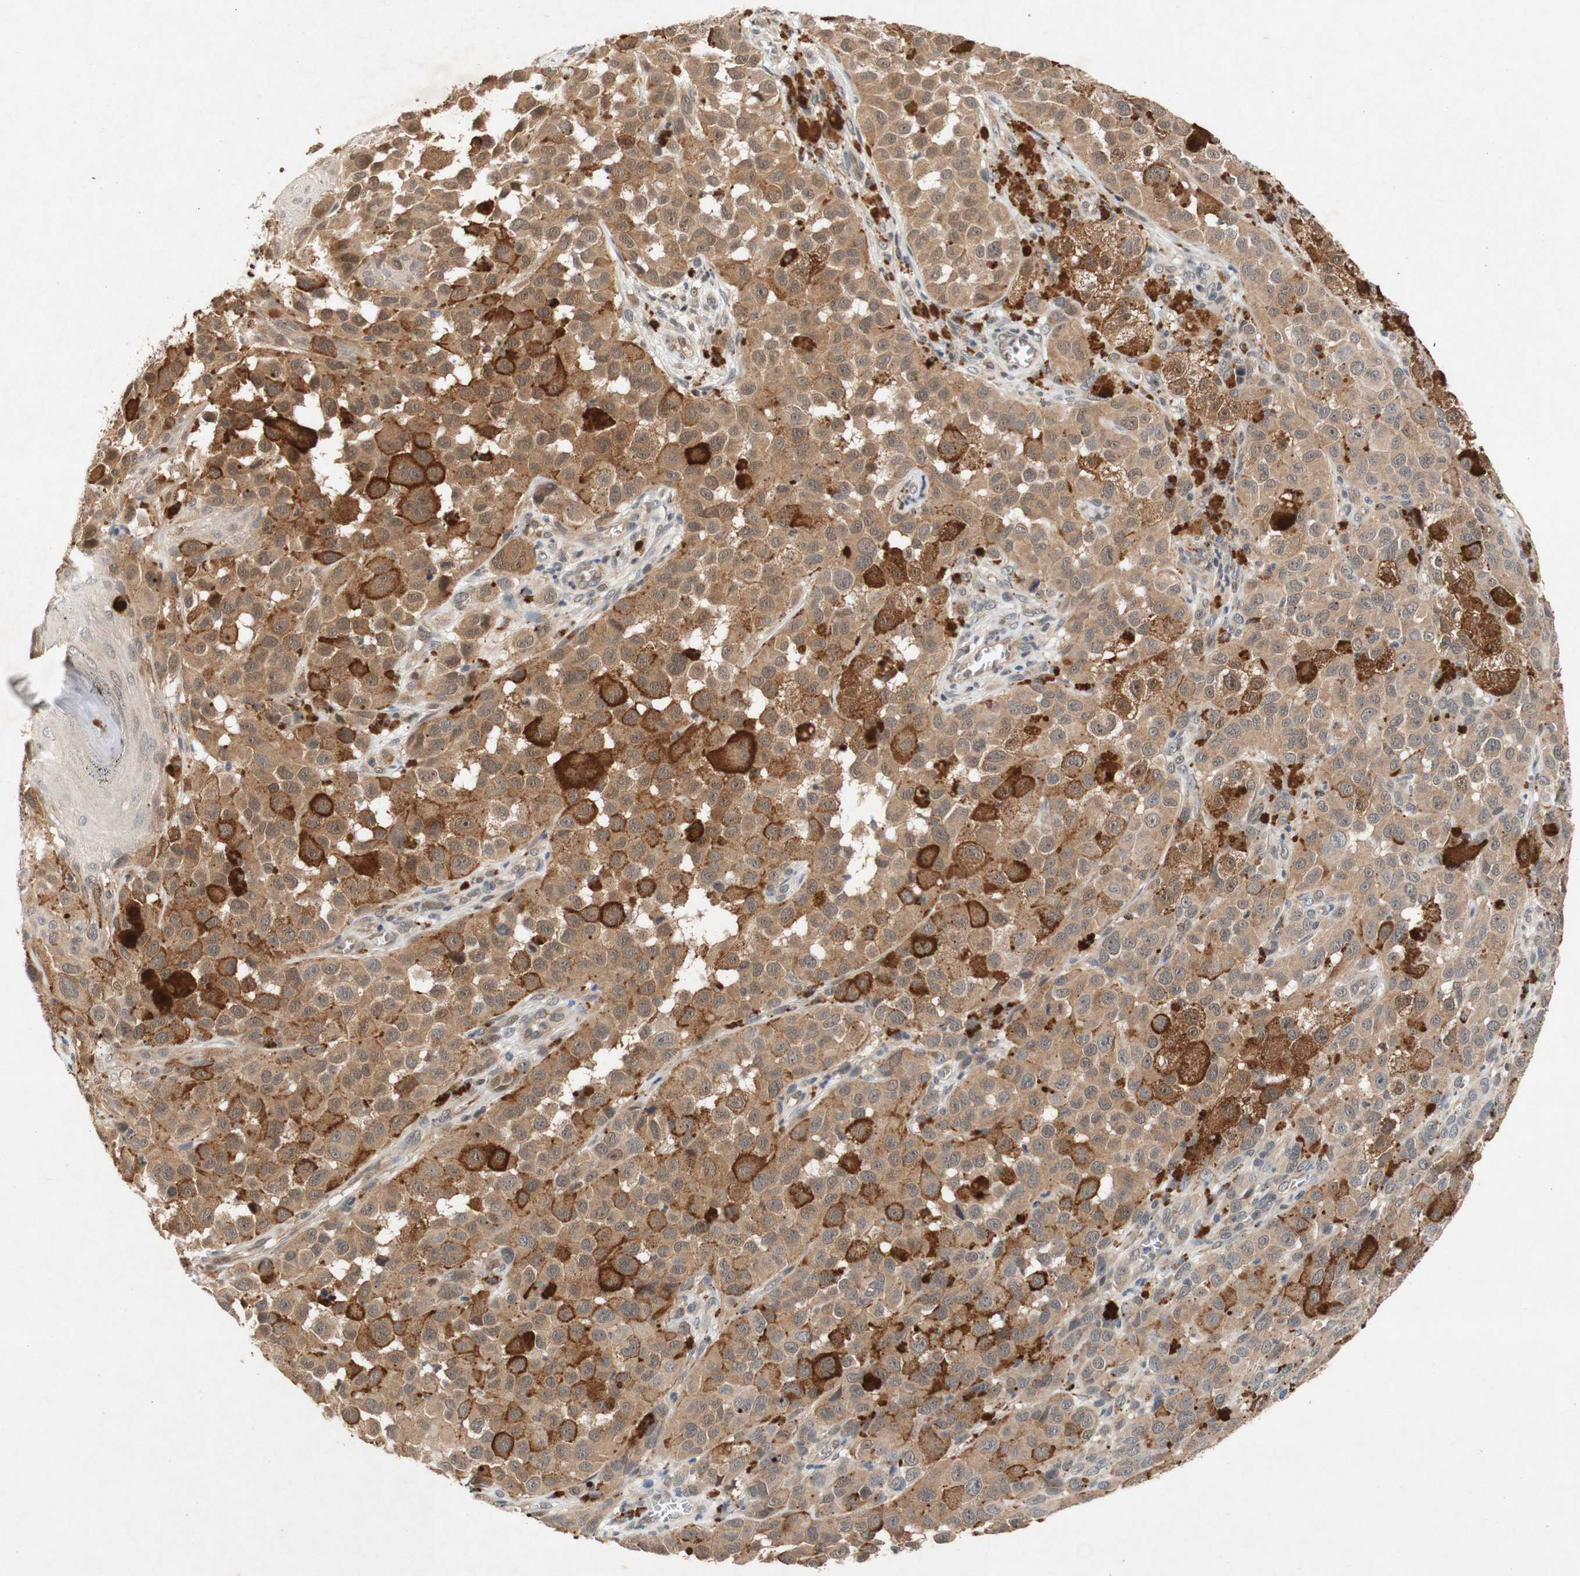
{"staining": {"intensity": "moderate", "quantity": ">75%", "location": "cytoplasmic/membranous"}, "tissue": "melanoma", "cell_type": "Tumor cells", "image_type": "cancer", "snomed": [{"axis": "morphology", "description": "Malignant melanoma, NOS"}, {"axis": "topography", "description": "Skin"}], "caption": "Tumor cells display moderate cytoplasmic/membranous staining in about >75% of cells in malignant melanoma. The protein of interest is stained brown, and the nuclei are stained in blue (DAB IHC with brightfield microscopy, high magnification).", "gene": "PIN1", "patient": {"sex": "male", "age": 96}}